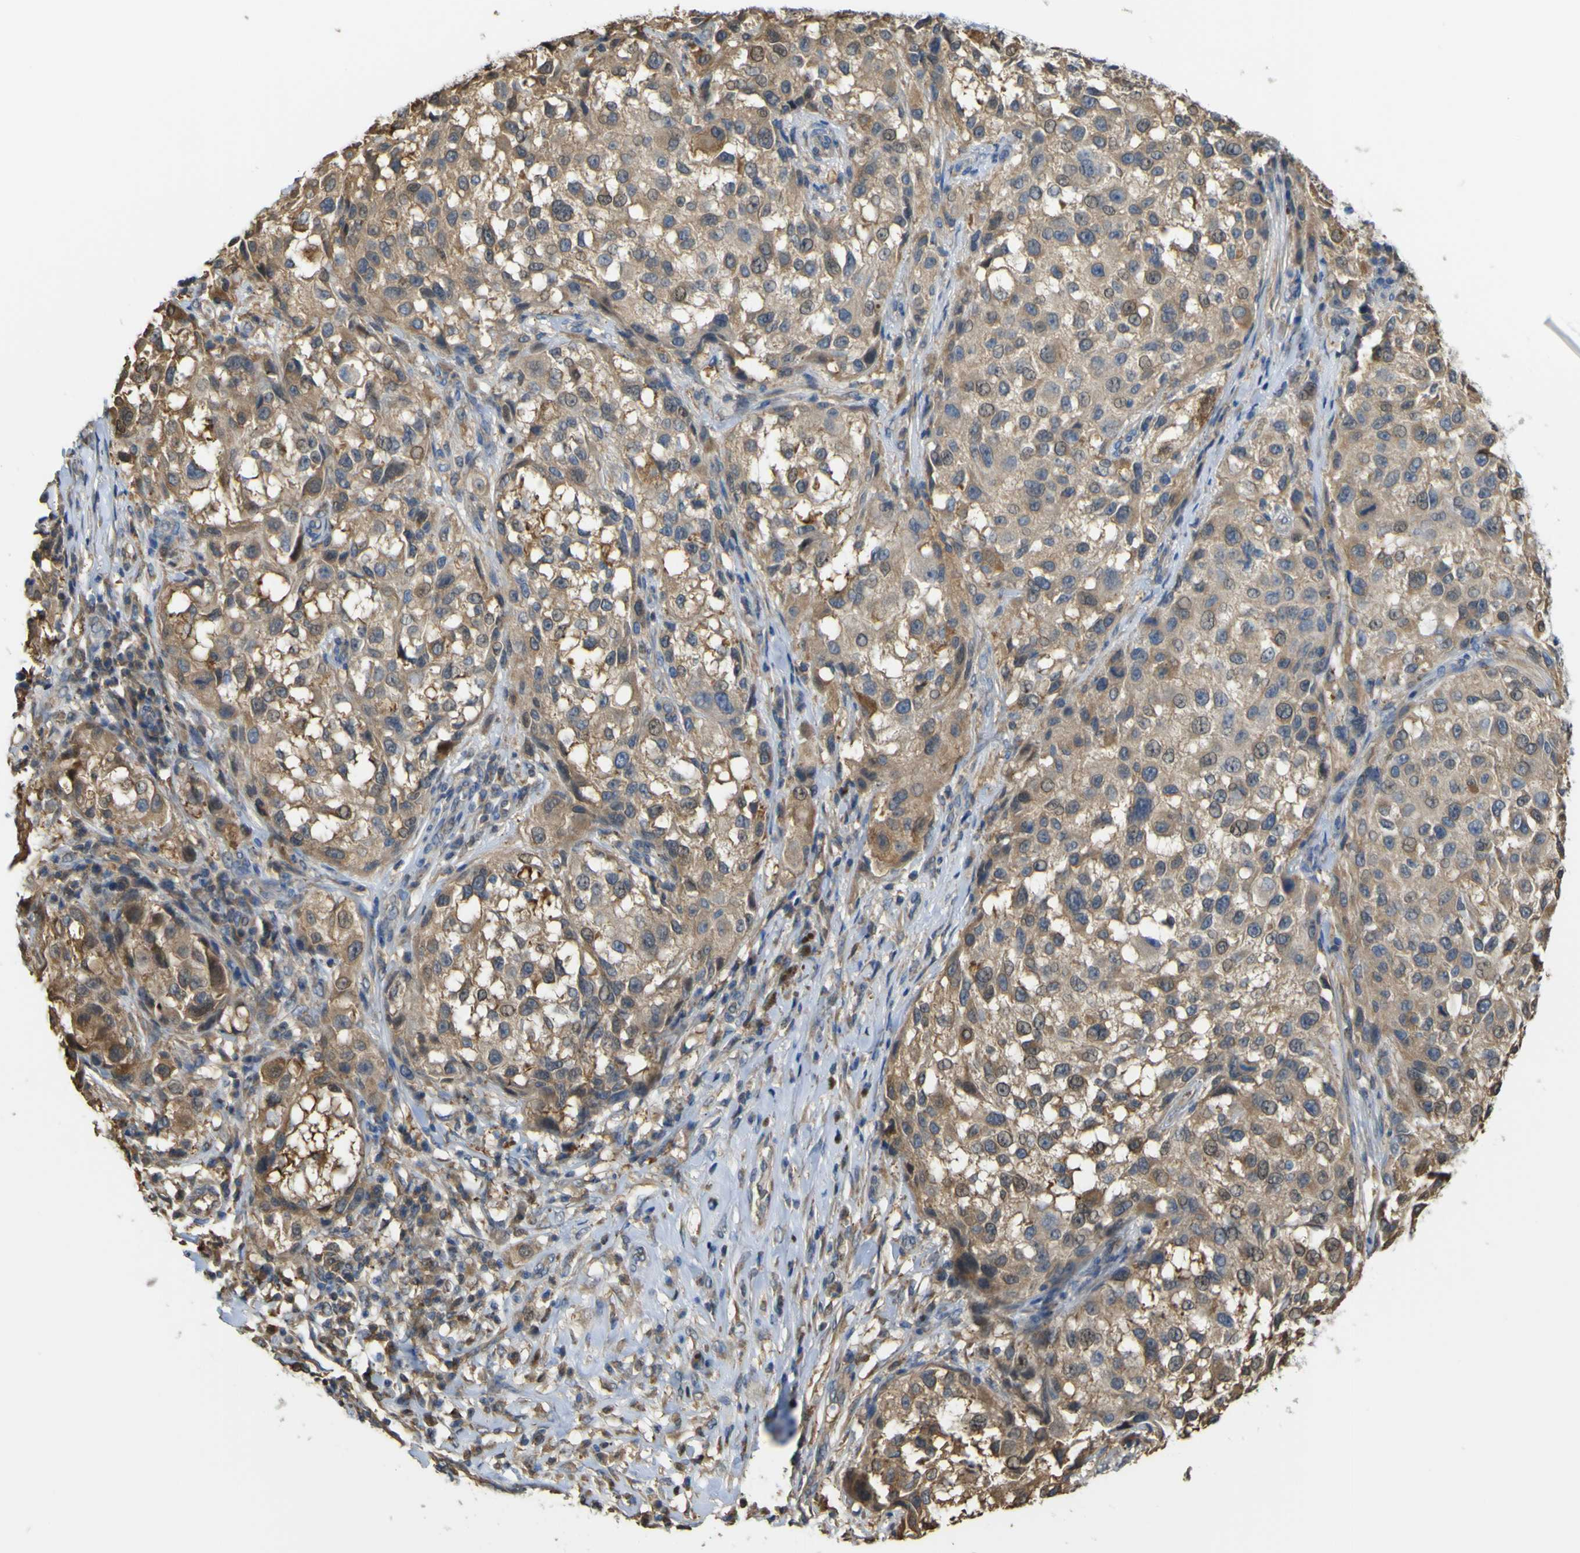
{"staining": {"intensity": "moderate", "quantity": ">75%", "location": "cytoplasmic/membranous,nuclear"}, "tissue": "melanoma", "cell_type": "Tumor cells", "image_type": "cancer", "snomed": [{"axis": "morphology", "description": "Necrosis, NOS"}, {"axis": "morphology", "description": "Malignant melanoma, NOS"}, {"axis": "topography", "description": "Skin"}], "caption": "Melanoma stained with immunohistochemistry (IHC) exhibits moderate cytoplasmic/membranous and nuclear positivity in about >75% of tumor cells.", "gene": "ABHD3", "patient": {"sex": "female", "age": 87}}